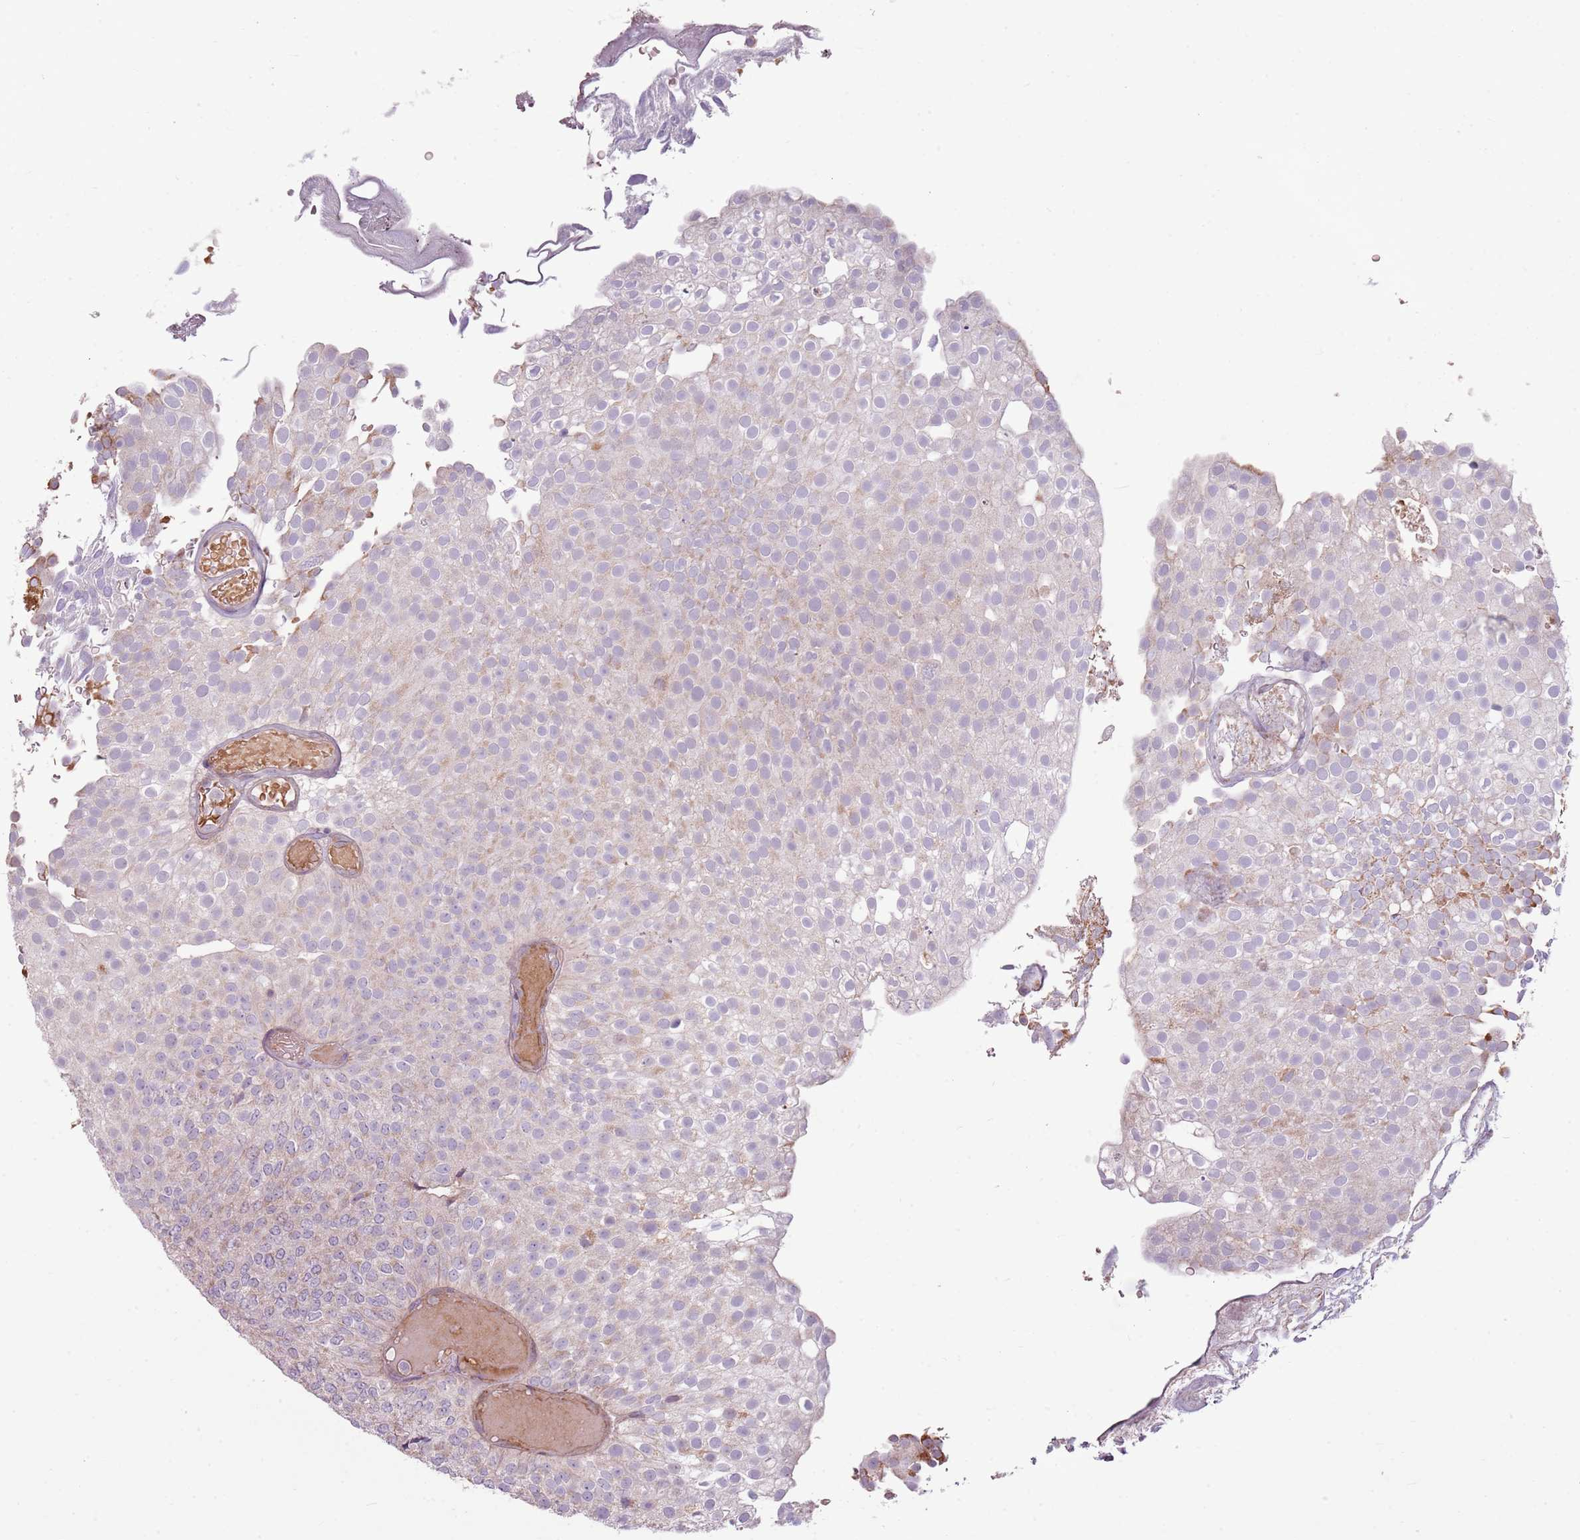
{"staining": {"intensity": "weak", "quantity": "<25%", "location": "cytoplasmic/membranous"}, "tissue": "urothelial cancer", "cell_type": "Tumor cells", "image_type": "cancer", "snomed": [{"axis": "morphology", "description": "Urothelial carcinoma, Low grade"}, {"axis": "topography", "description": "Urinary bladder"}], "caption": "DAB (3,3'-diaminobenzidine) immunohistochemical staining of human urothelial carcinoma (low-grade) displays no significant positivity in tumor cells. Nuclei are stained in blue.", "gene": "ZNF530", "patient": {"sex": "male", "age": 78}}